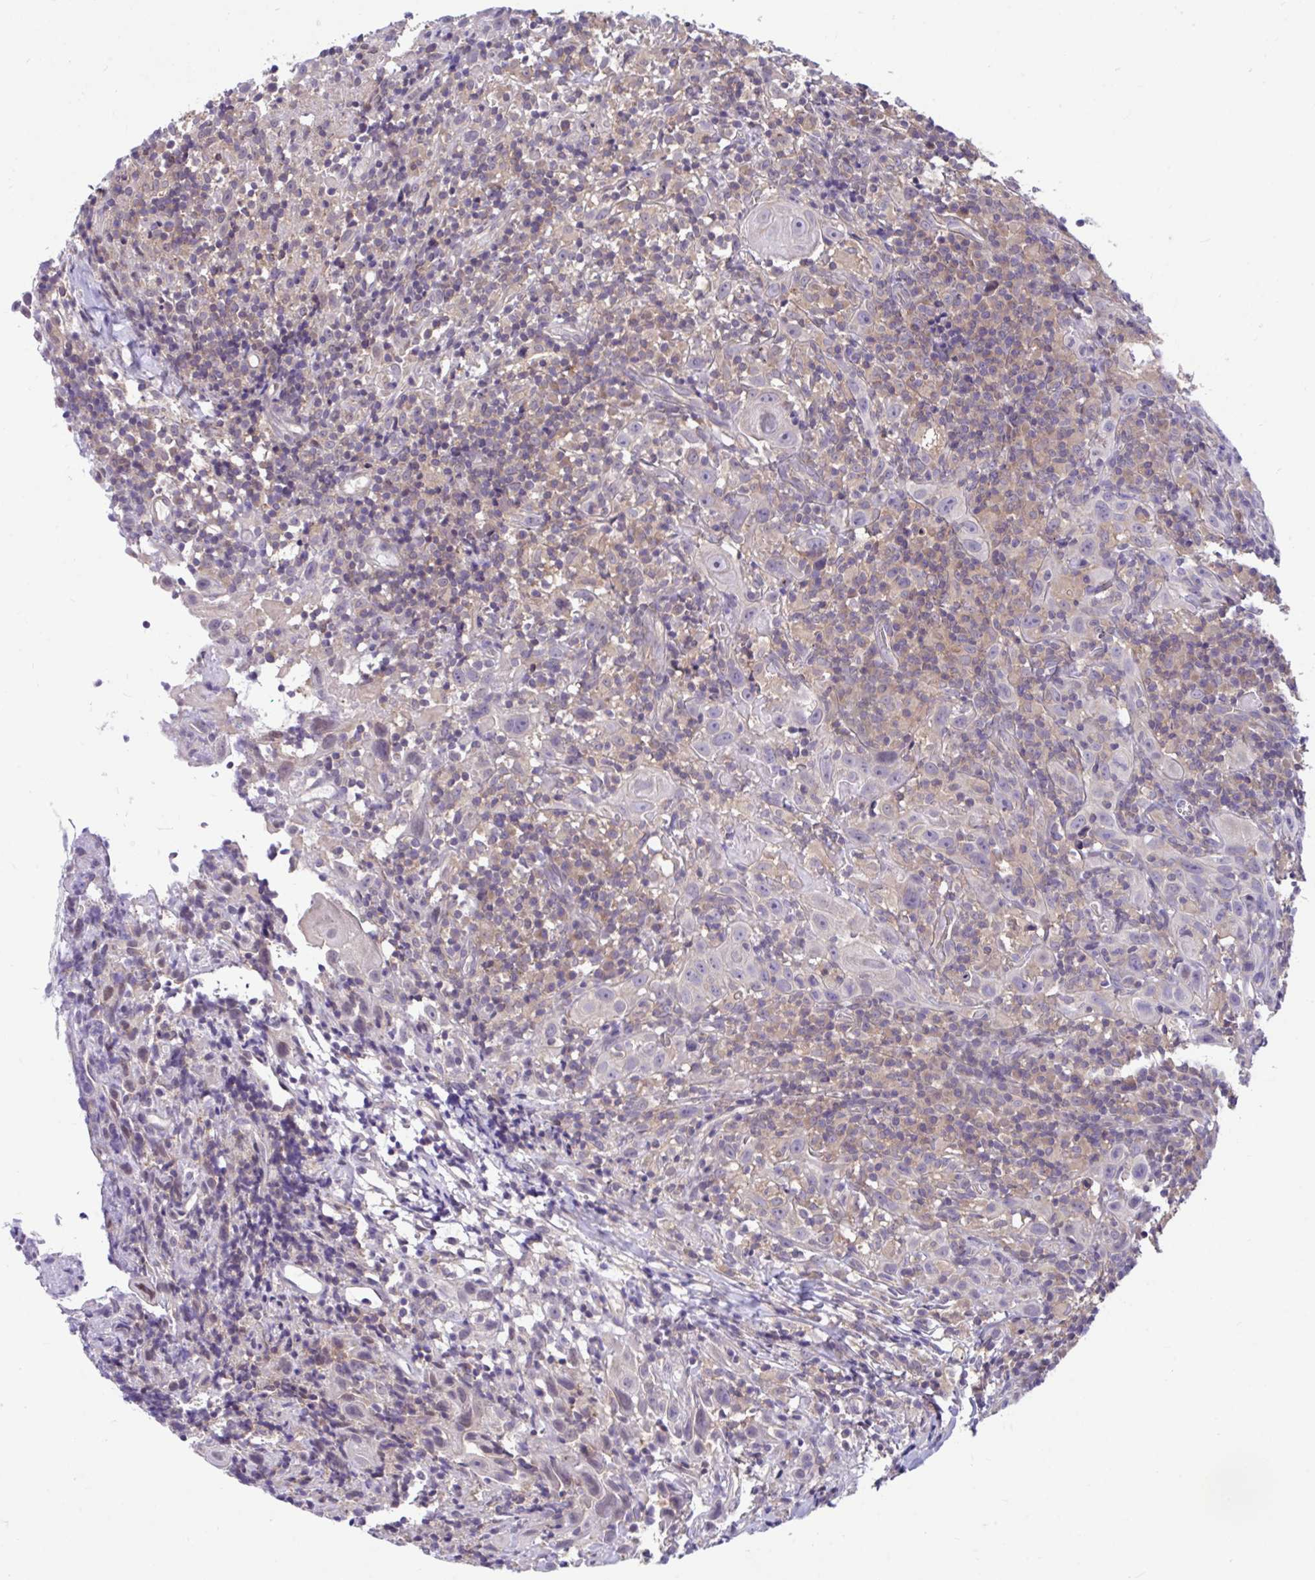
{"staining": {"intensity": "negative", "quantity": "none", "location": "none"}, "tissue": "head and neck cancer", "cell_type": "Tumor cells", "image_type": "cancer", "snomed": [{"axis": "morphology", "description": "Squamous cell carcinoma, NOS"}, {"axis": "topography", "description": "Head-Neck"}], "caption": "IHC image of head and neck cancer (squamous cell carcinoma) stained for a protein (brown), which demonstrates no expression in tumor cells. (DAB (3,3'-diaminobenzidine) immunohistochemistry (IHC) visualized using brightfield microscopy, high magnification).", "gene": "IST1", "patient": {"sex": "female", "age": 95}}